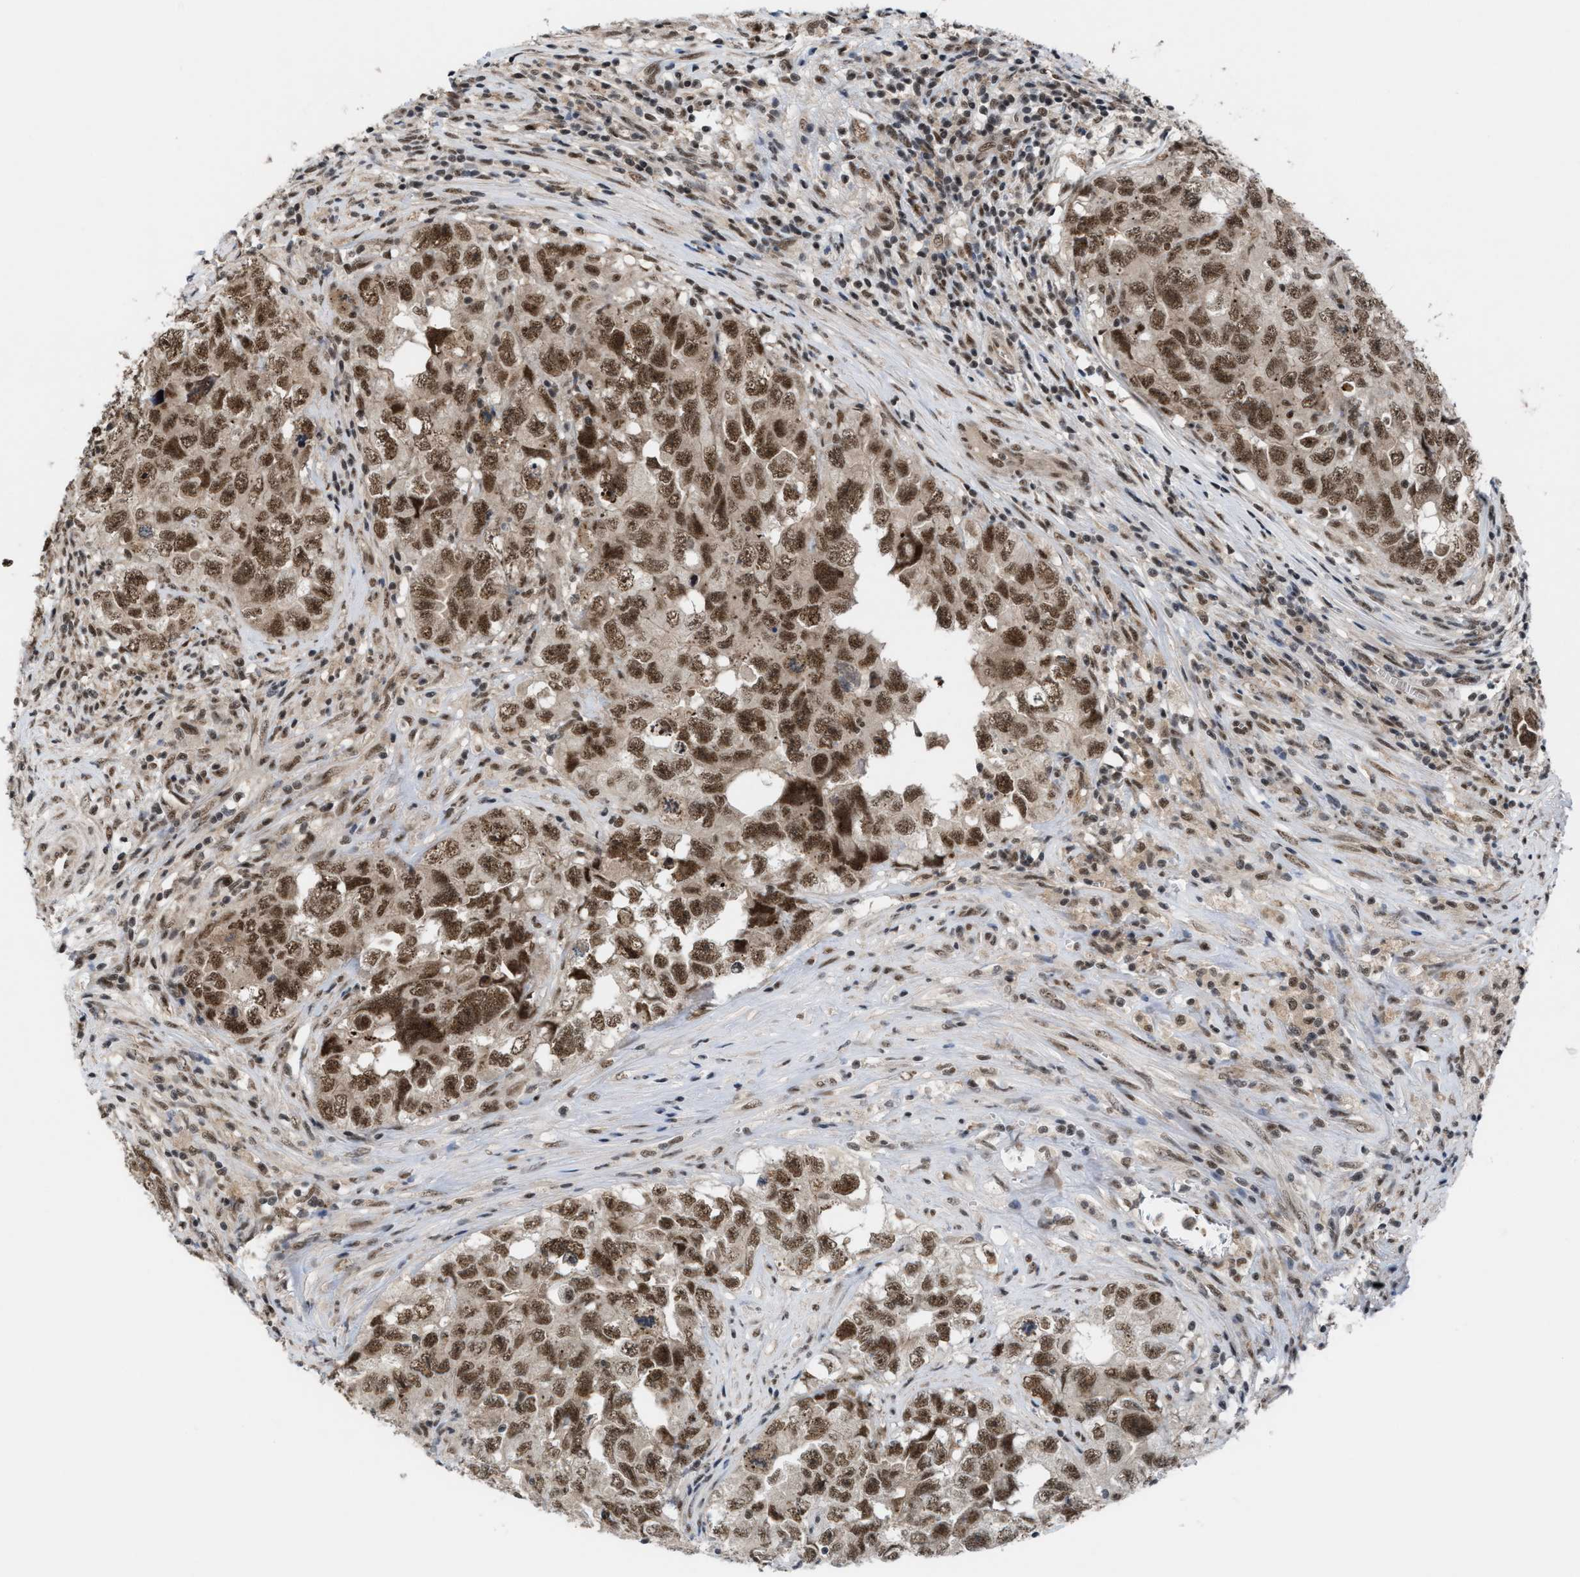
{"staining": {"intensity": "strong", "quantity": ">75%", "location": "nuclear"}, "tissue": "testis cancer", "cell_type": "Tumor cells", "image_type": "cancer", "snomed": [{"axis": "morphology", "description": "Seminoma, NOS"}, {"axis": "morphology", "description": "Carcinoma, Embryonal, NOS"}, {"axis": "topography", "description": "Testis"}], "caption": "Embryonal carcinoma (testis) tissue displays strong nuclear staining in about >75% of tumor cells, visualized by immunohistochemistry.", "gene": "PRPF4", "patient": {"sex": "male", "age": 43}}